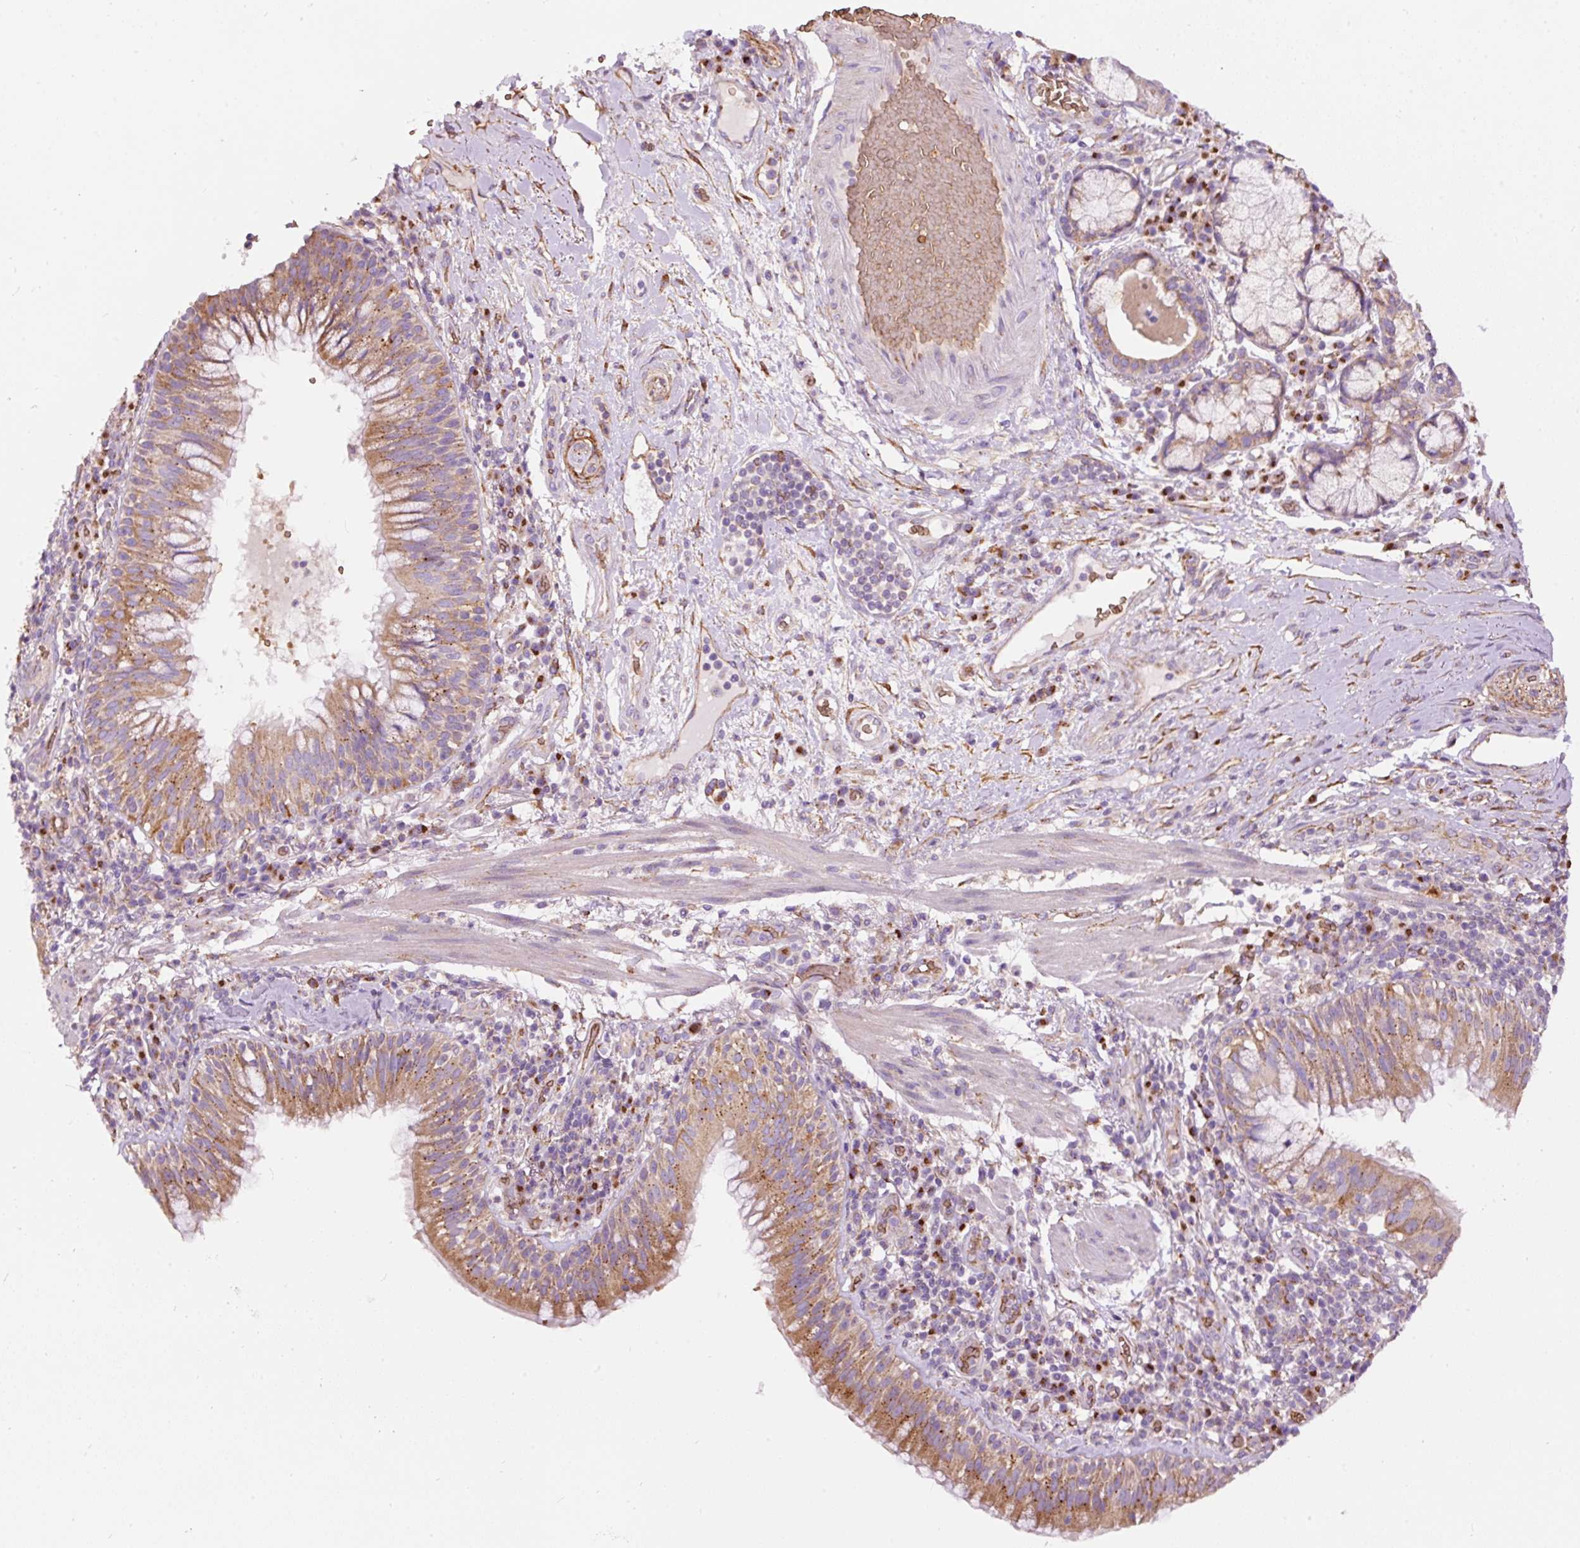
{"staining": {"intensity": "moderate", "quantity": ">75%", "location": "cytoplasmic/membranous"}, "tissue": "bronchus", "cell_type": "Respiratory epithelial cells", "image_type": "normal", "snomed": [{"axis": "morphology", "description": "Normal tissue, NOS"}, {"axis": "topography", "description": "Cartilage tissue"}, {"axis": "topography", "description": "Bronchus"}], "caption": "DAB (3,3'-diaminobenzidine) immunohistochemical staining of unremarkable human bronchus exhibits moderate cytoplasmic/membranous protein staining in approximately >75% of respiratory epithelial cells. The staining was performed using DAB, with brown indicating positive protein expression. Nuclei are stained blue with hematoxylin.", "gene": "PRRC2A", "patient": {"sex": "male", "age": 56}}